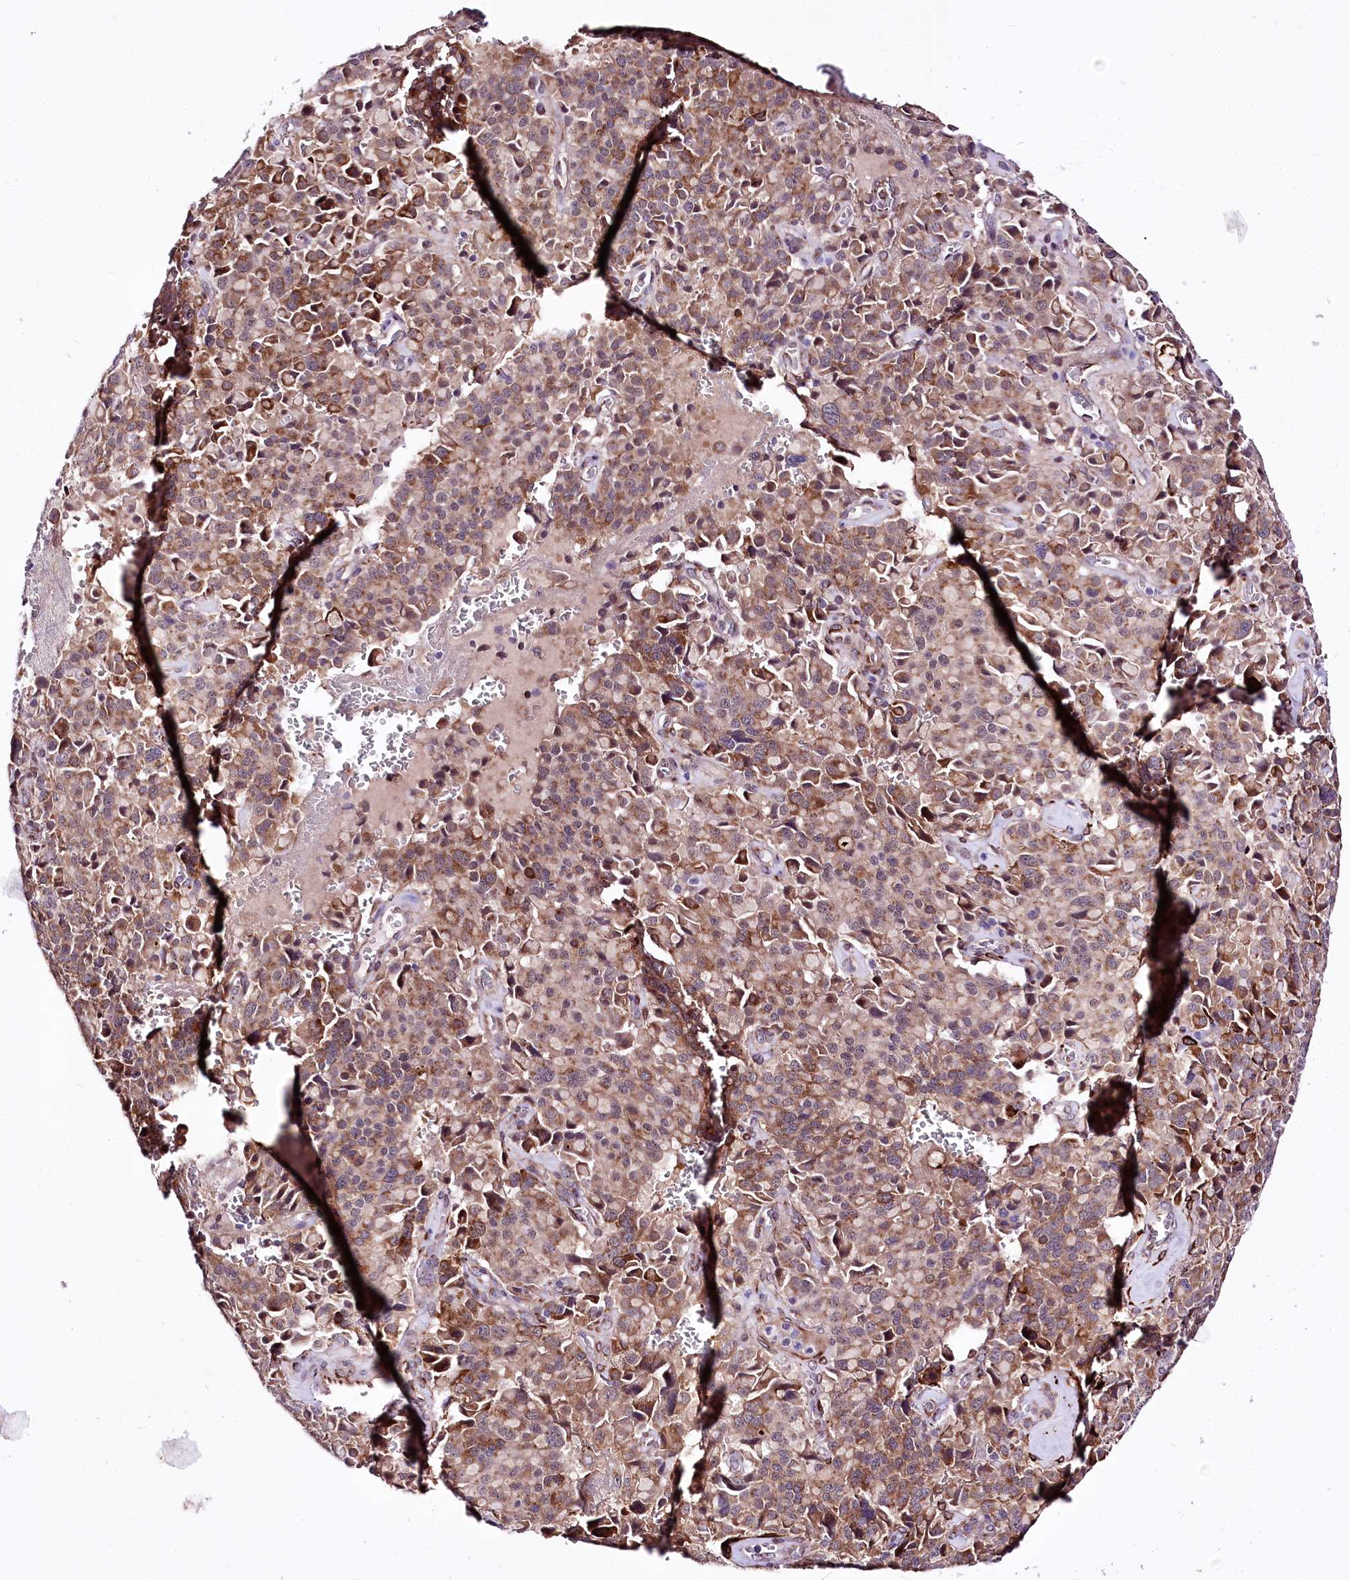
{"staining": {"intensity": "moderate", "quantity": ">75%", "location": "cytoplasmic/membranous"}, "tissue": "pancreatic cancer", "cell_type": "Tumor cells", "image_type": "cancer", "snomed": [{"axis": "morphology", "description": "Adenocarcinoma, NOS"}, {"axis": "topography", "description": "Pancreas"}], "caption": "Immunohistochemical staining of pancreatic cancer reveals moderate cytoplasmic/membranous protein positivity in about >75% of tumor cells. Immunohistochemistry (ihc) stains the protein of interest in brown and the nuclei are stained blue.", "gene": "WWC1", "patient": {"sex": "male", "age": 65}}